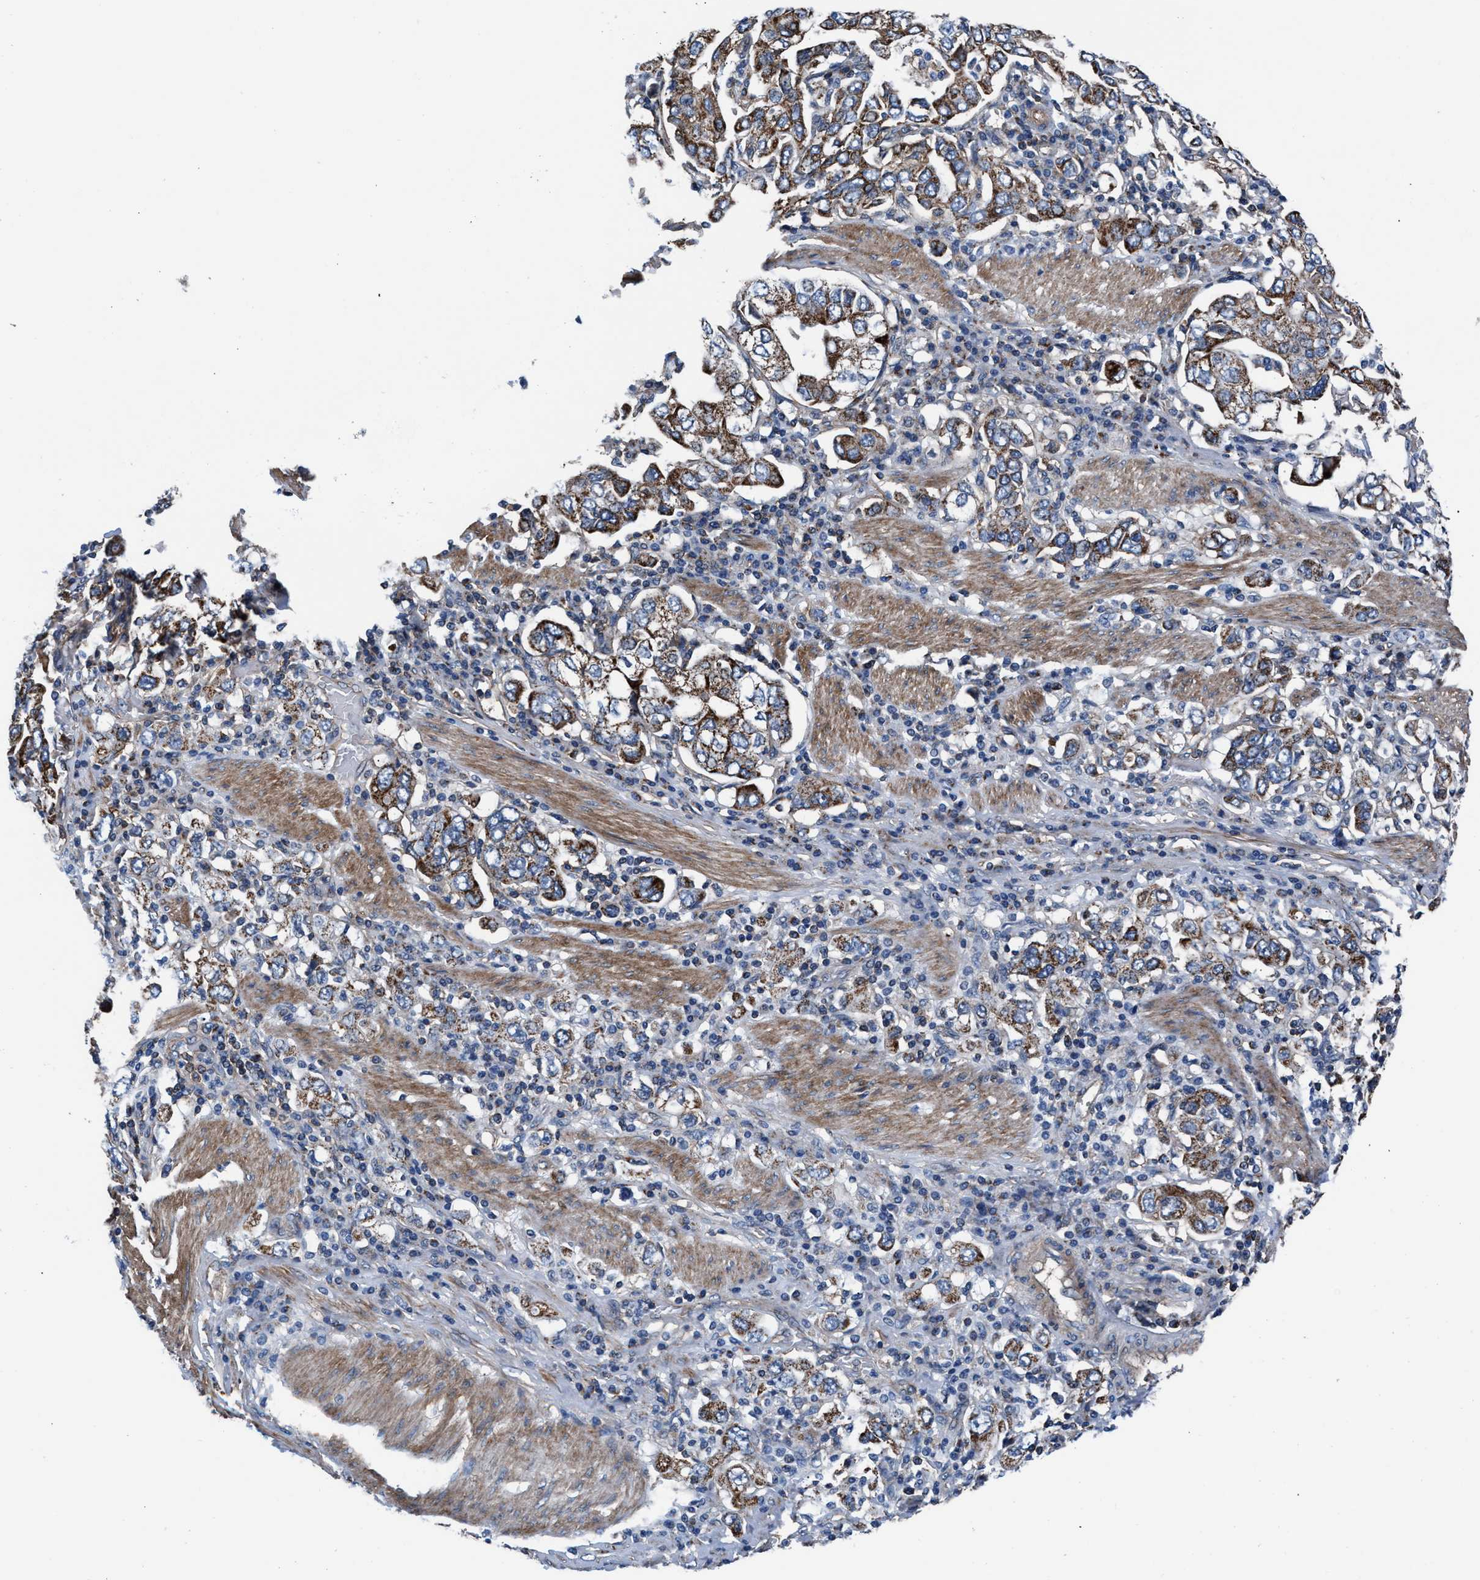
{"staining": {"intensity": "strong", "quantity": ">75%", "location": "cytoplasmic/membranous"}, "tissue": "stomach cancer", "cell_type": "Tumor cells", "image_type": "cancer", "snomed": [{"axis": "morphology", "description": "Adenocarcinoma, NOS"}, {"axis": "topography", "description": "Stomach, upper"}], "caption": "Stomach adenocarcinoma stained for a protein reveals strong cytoplasmic/membranous positivity in tumor cells. (DAB IHC with brightfield microscopy, high magnification).", "gene": "NKTR", "patient": {"sex": "male", "age": 62}}